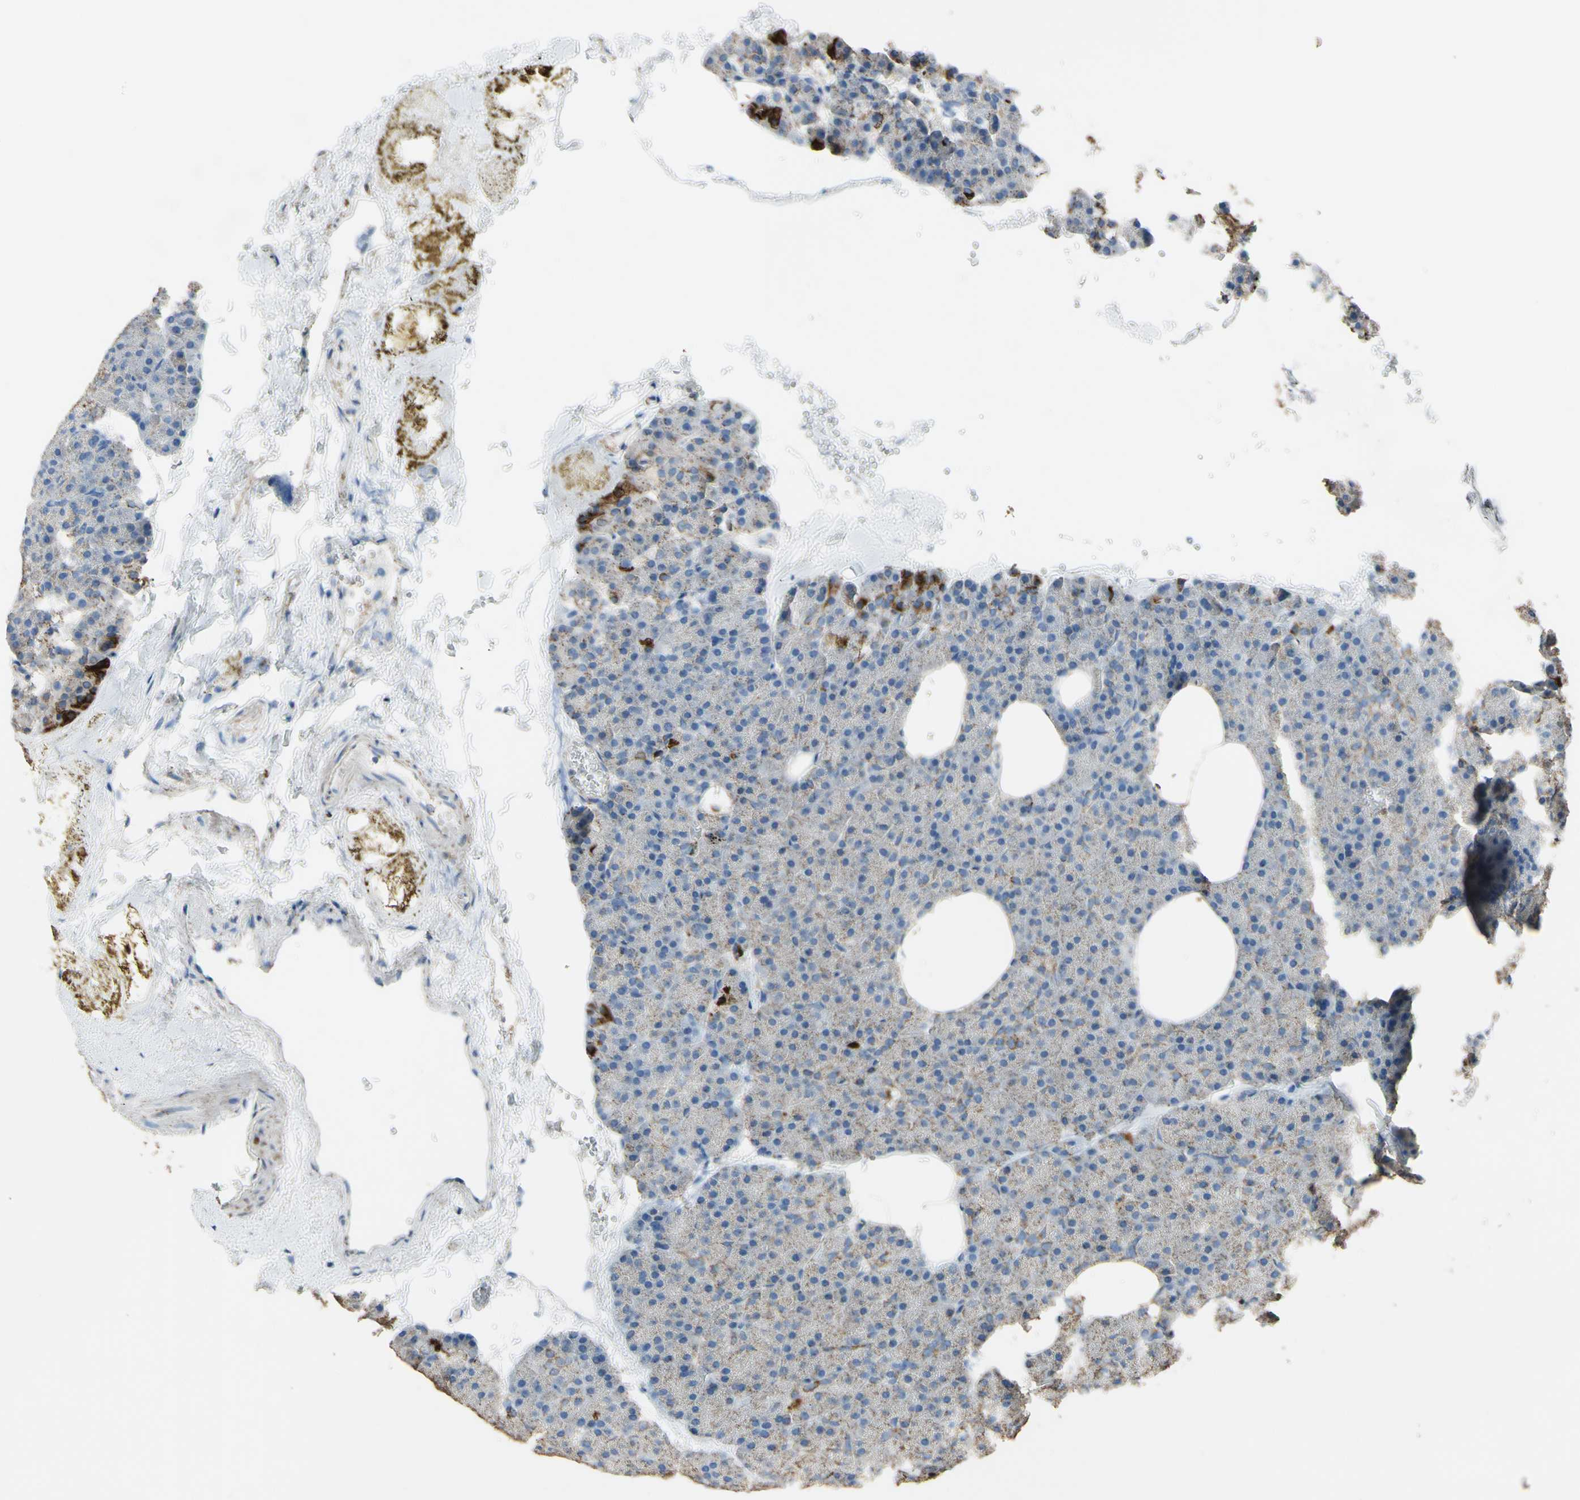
{"staining": {"intensity": "moderate", "quantity": "25%-75%", "location": "cytoplasmic/membranous"}, "tissue": "pancreas", "cell_type": "Exocrine glandular cells", "image_type": "normal", "snomed": [{"axis": "morphology", "description": "Normal tissue, NOS"}, {"axis": "topography", "description": "Pancreas"}], "caption": "Pancreas was stained to show a protein in brown. There is medium levels of moderate cytoplasmic/membranous positivity in about 25%-75% of exocrine glandular cells. (DAB = brown stain, brightfield microscopy at high magnification).", "gene": "CMKLR2", "patient": {"sex": "female", "age": 35}}